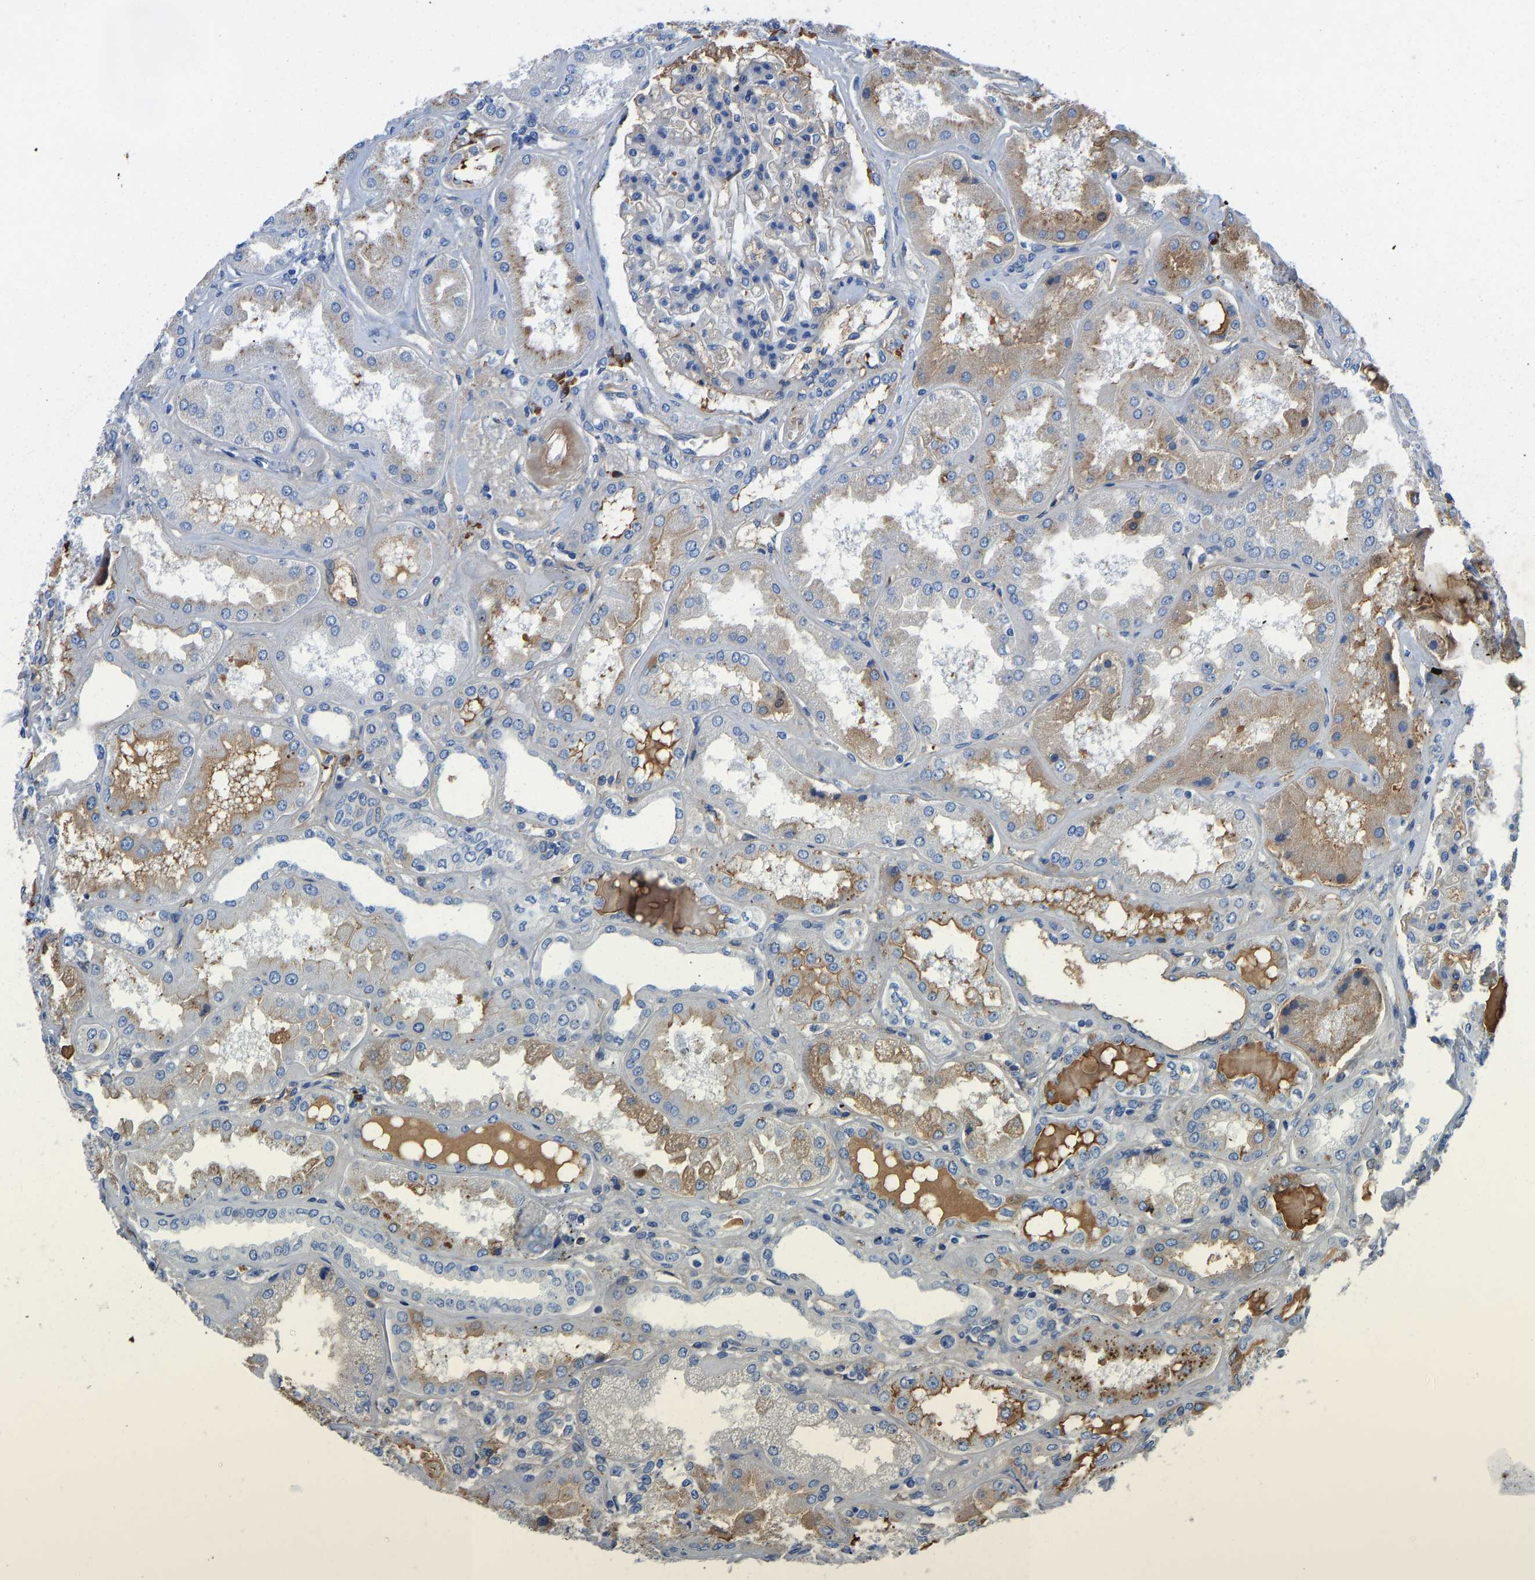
{"staining": {"intensity": "negative", "quantity": "none", "location": "none"}, "tissue": "kidney", "cell_type": "Cells in glomeruli", "image_type": "normal", "snomed": [{"axis": "morphology", "description": "Normal tissue, NOS"}, {"axis": "topography", "description": "Kidney"}], "caption": "Immunohistochemistry image of unremarkable kidney: human kidney stained with DAB displays no significant protein positivity in cells in glomeruli.", "gene": "HSPG2", "patient": {"sex": "female", "age": 56}}